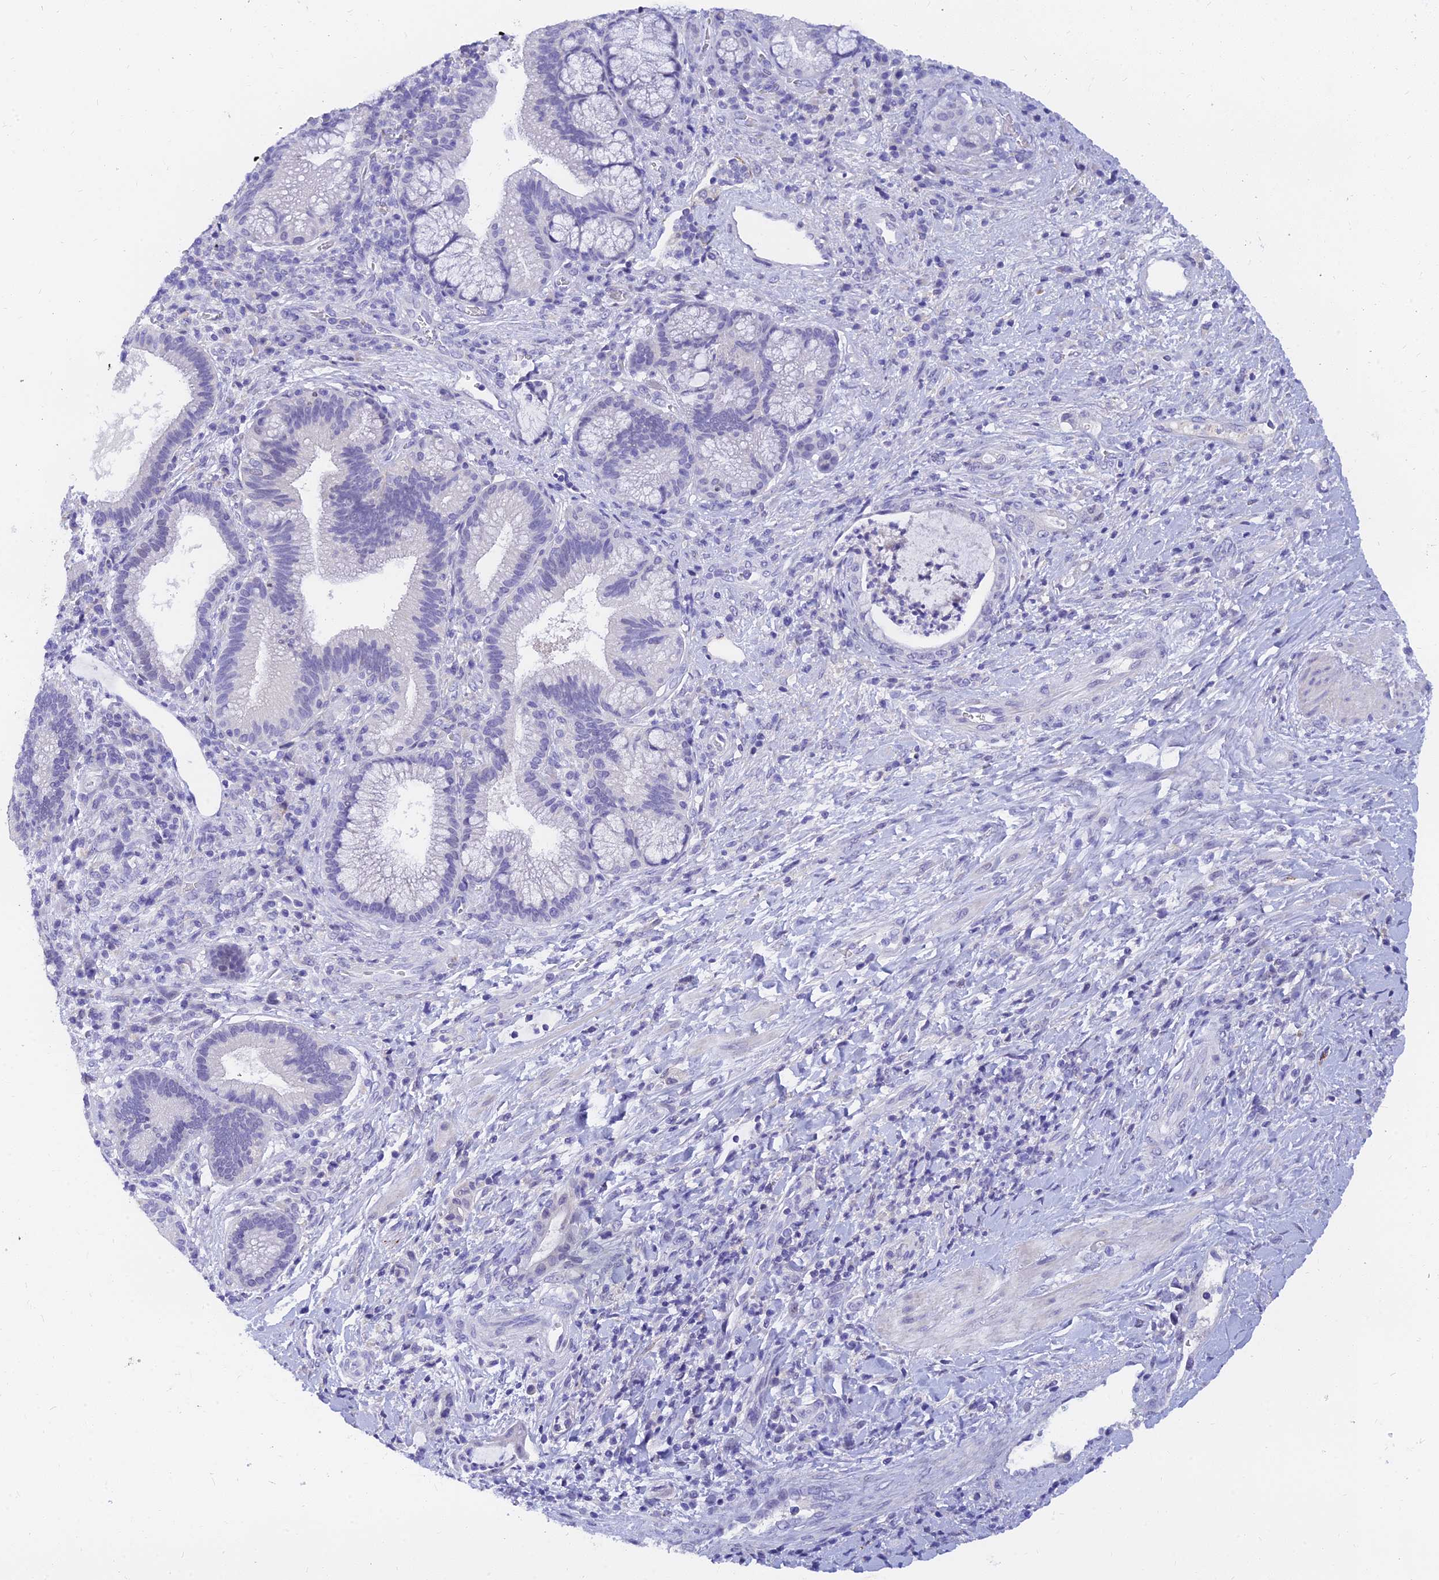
{"staining": {"intensity": "negative", "quantity": "none", "location": "none"}, "tissue": "pancreatic cancer", "cell_type": "Tumor cells", "image_type": "cancer", "snomed": [{"axis": "morphology", "description": "Normal tissue, NOS"}, {"axis": "morphology", "description": "Adenocarcinoma, NOS"}, {"axis": "topography", "description": "Pancreas"}], "caption": "An immunohistochemistry histopathology image of pancreatic cancer (adenocarcinoma) is shown. There is no staining in tumor cells of pancreatic cancer (adenocarcinoma).", "gene": "TMEM161B", "patient": {"sex": "female", "age": 55}}